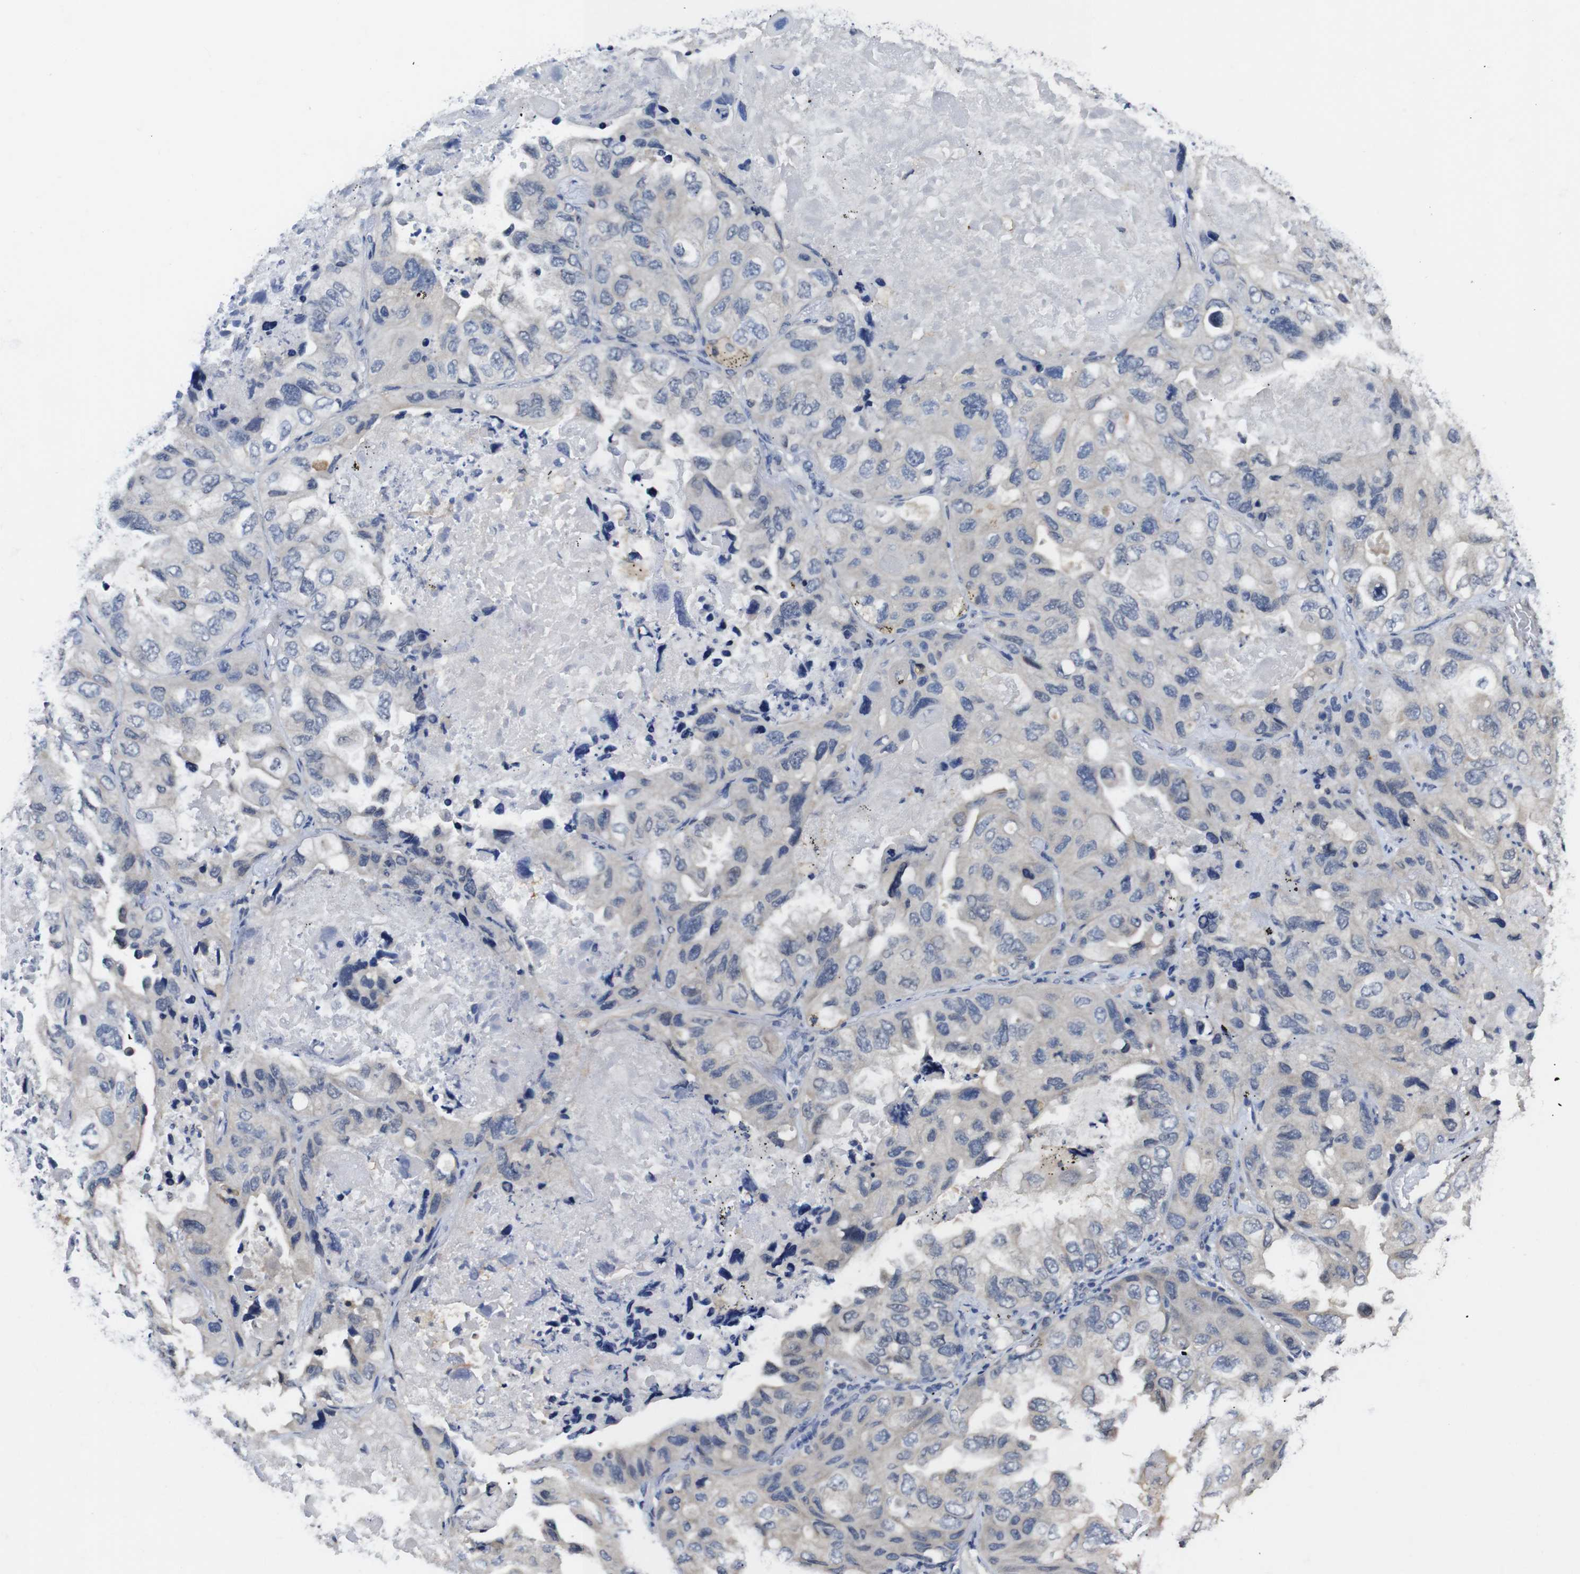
{"staining": {"intensity": "negative", "quantity": "none", "location": "none"}, "tissue": "lung cancer", "cell_type": "Tumor cells", "image_type": "cancer", "snomed": [{"axis": "morphology", "description": "Squamous cell carcinoma, NOS"}, {"axis": "topography", "description": "Lung"}], "caption": "Squamous cell carcinoma (lung) was stained to show a protein in brown. There is no significant expression in tumor cells.", "gene": "HNF1A", "patient": {"sex": "female", "age": 73}}